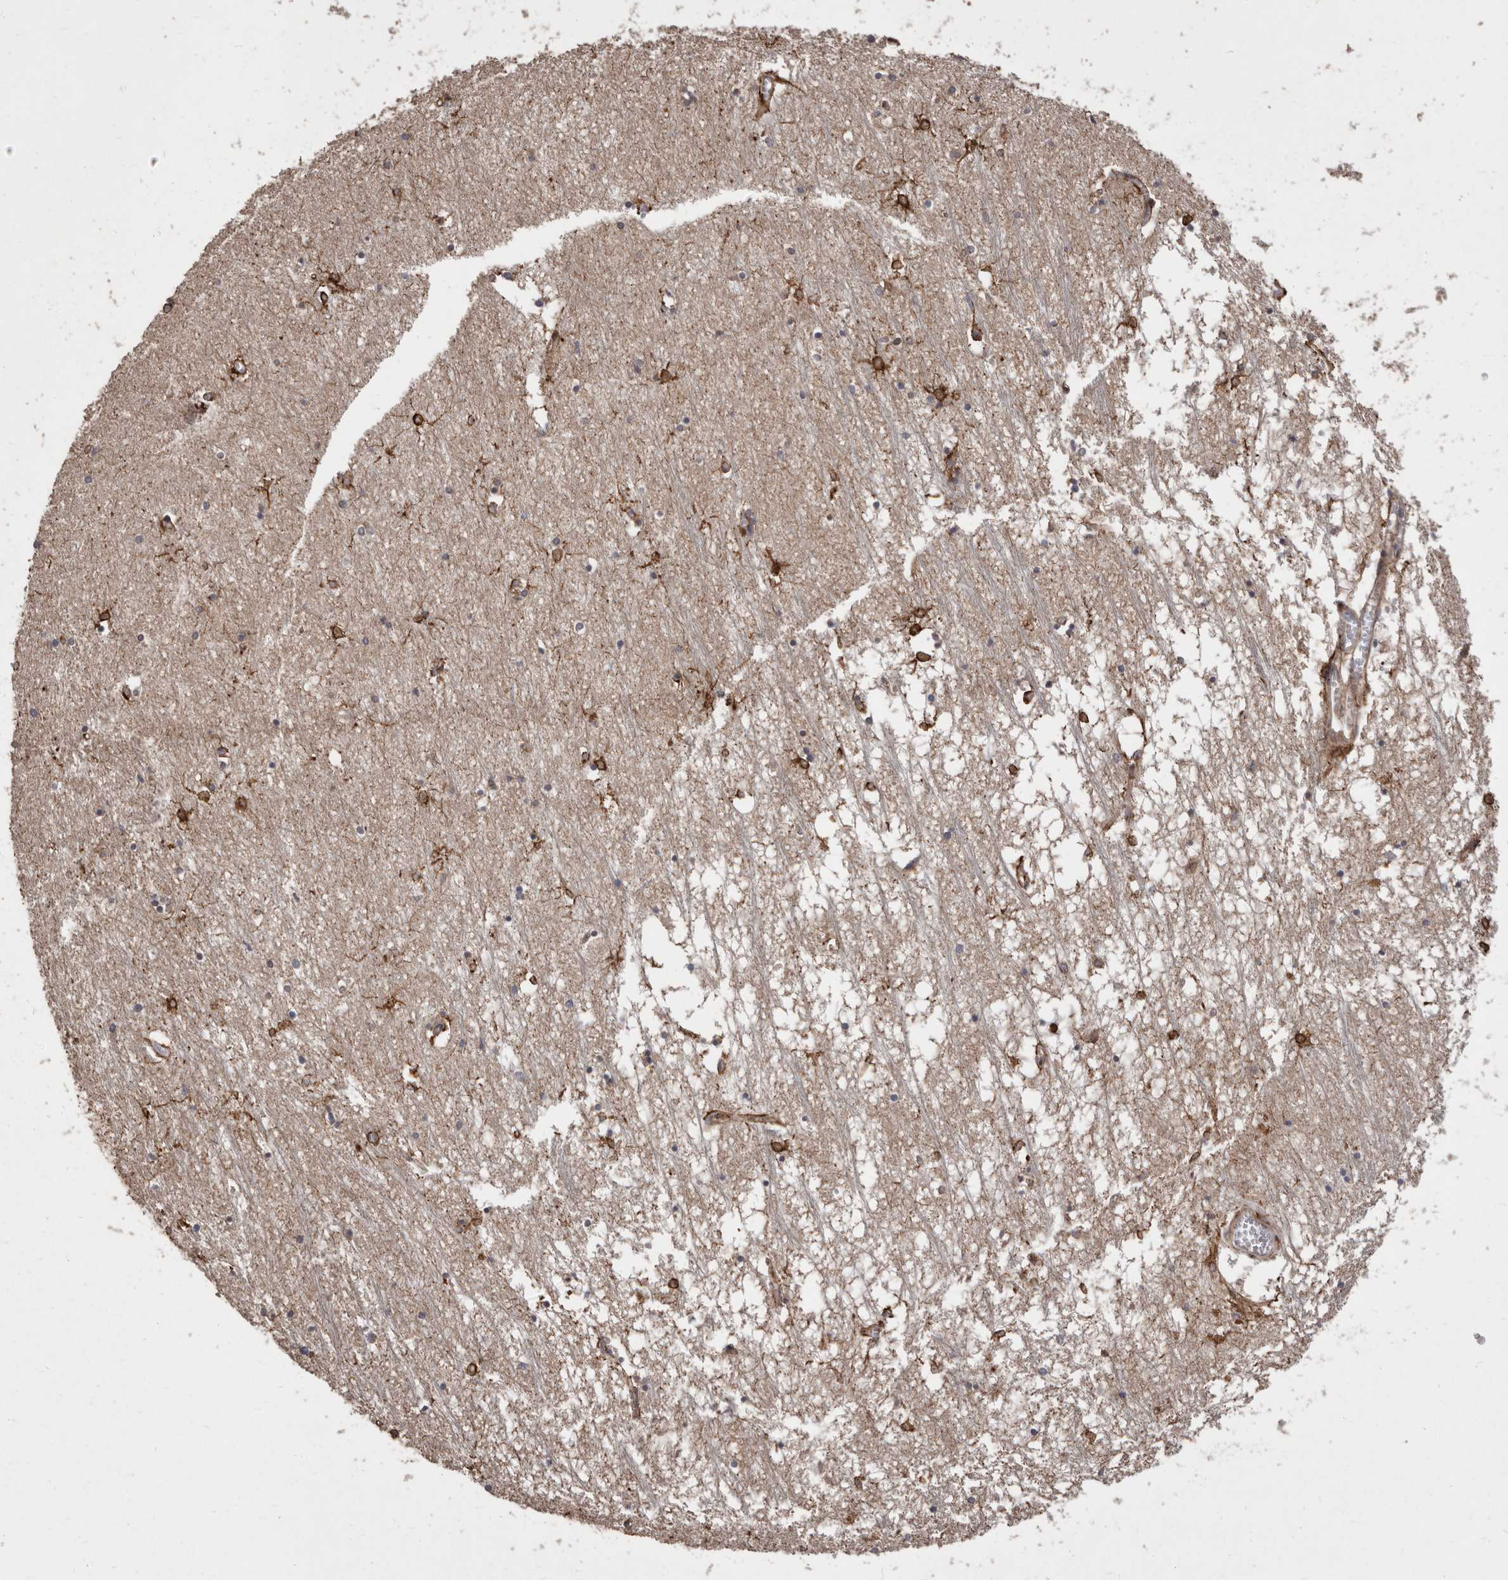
{"staining": {"intensity": "strong", "quantity": "25%-75%", "location": "cytoplasmic/membranous"}, "tissue": "hippocampus", "cell_type": "Glial cells", "image_type": "normal", "snomed": [{"axis": "morphology", "description": "Normal tissue, NOS"}, {"axis": "topography", "description": "Hippocampus"}], "caption": "A high-resolution micrograph shows IHC staining of benign hippocampus, which displays strong cytoplasmic/membranous staining in approximately 25%-75% of glial cells.", "gene": "FLAD1", "patient": {"sex": "male", "age": 70}}